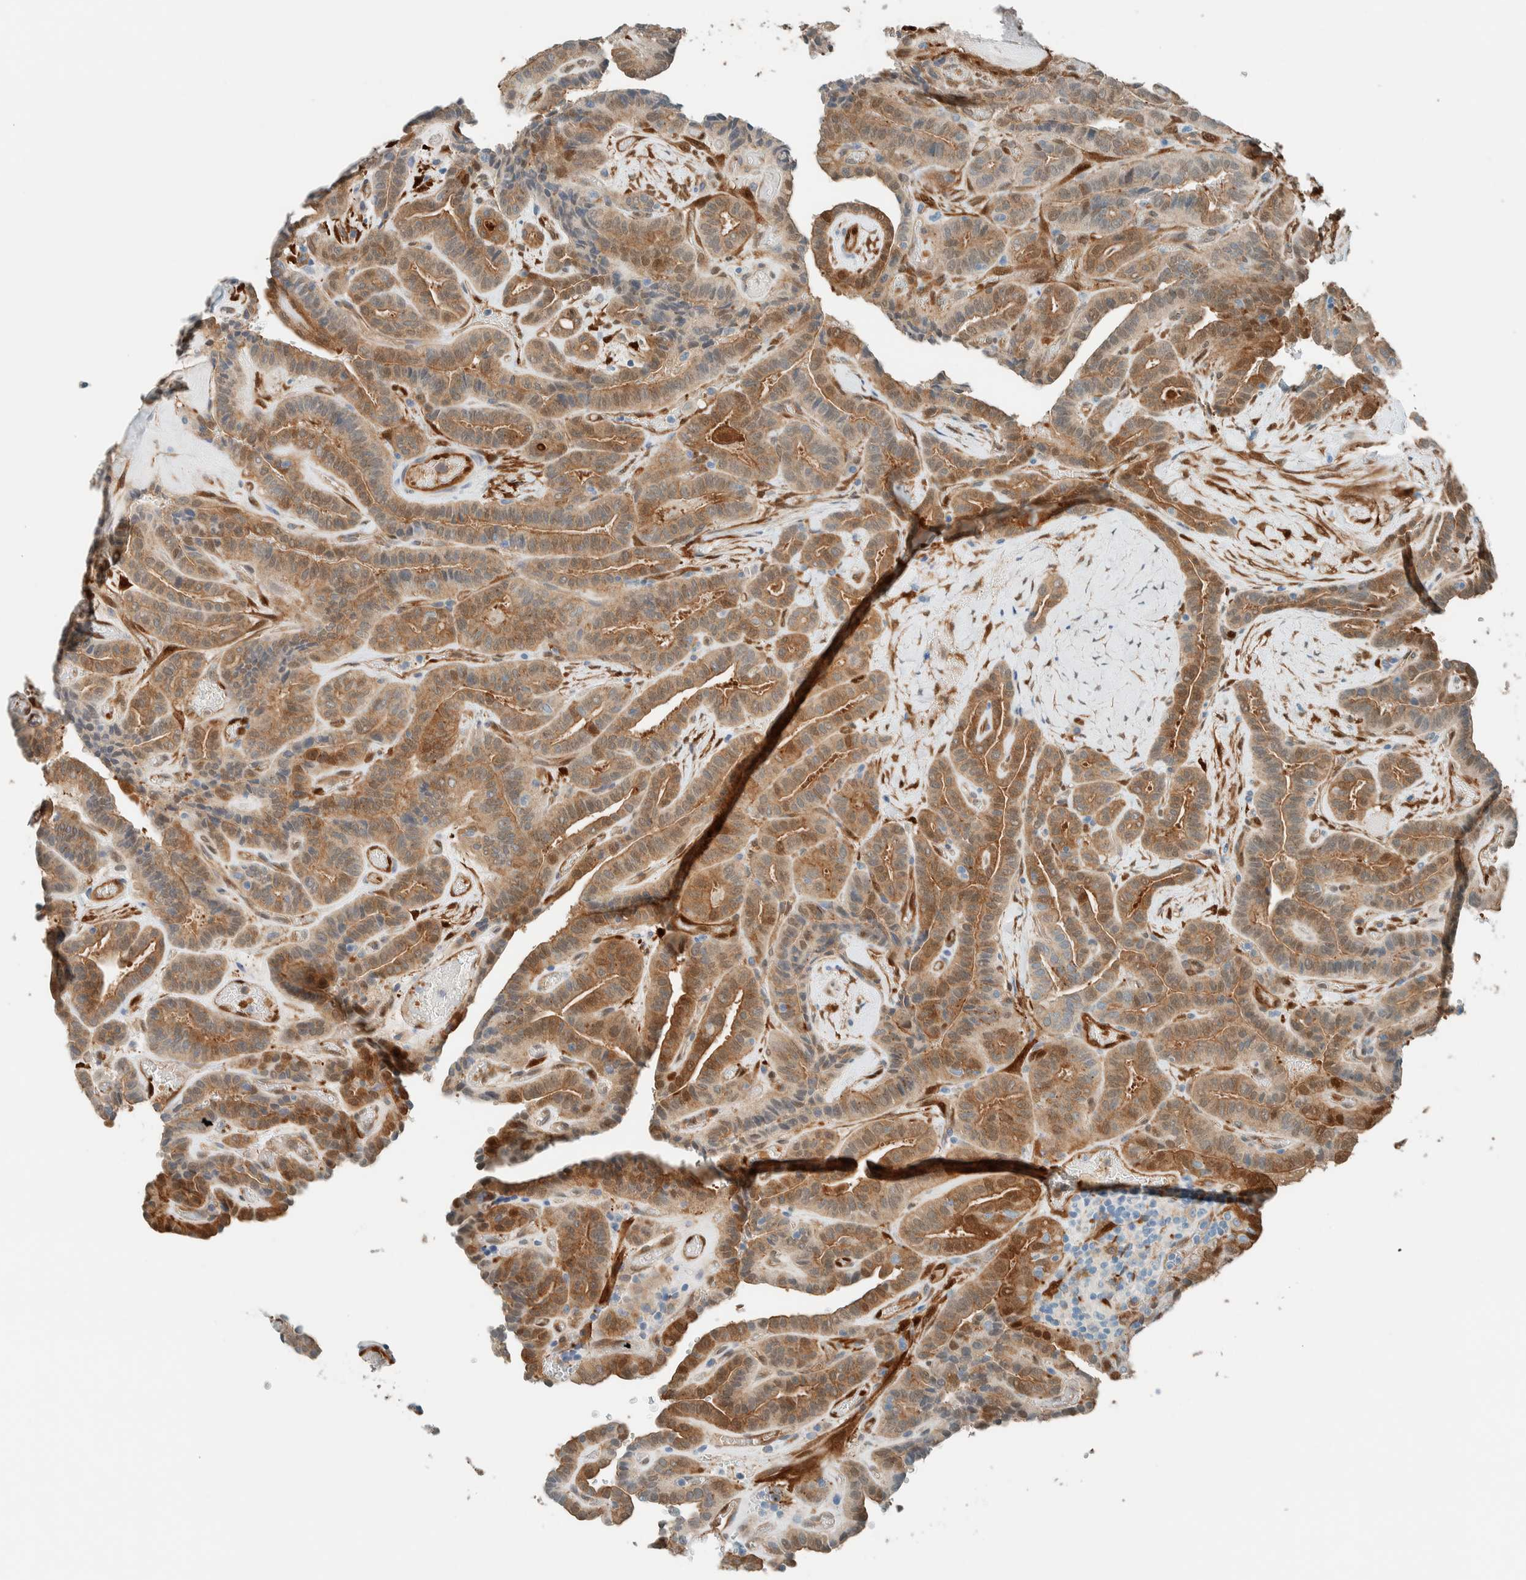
{"staining": {"intensity": "moderate", "quantity": ">75%", "location": "cytoplasmic/membranous,nuclear"}, "tissue": "thyroid cancer", "cell_type": "Tumor cells", "image_type": "cancer", "snomed": [{"axis": "morphology", "description": "Papillary adenocarcinoma, NOS"}, {"axis": "topography", "description": "Thyroid gland"}], "caption": "An image of human thyroid cancer (papillary adenocarcinoma) stained for a protein reveals moderate cytoplasmic/membranous and nuclear brown staining in tumor cells.", "gene": "NXN", "patient": {"sex": "male", "age": 77}}